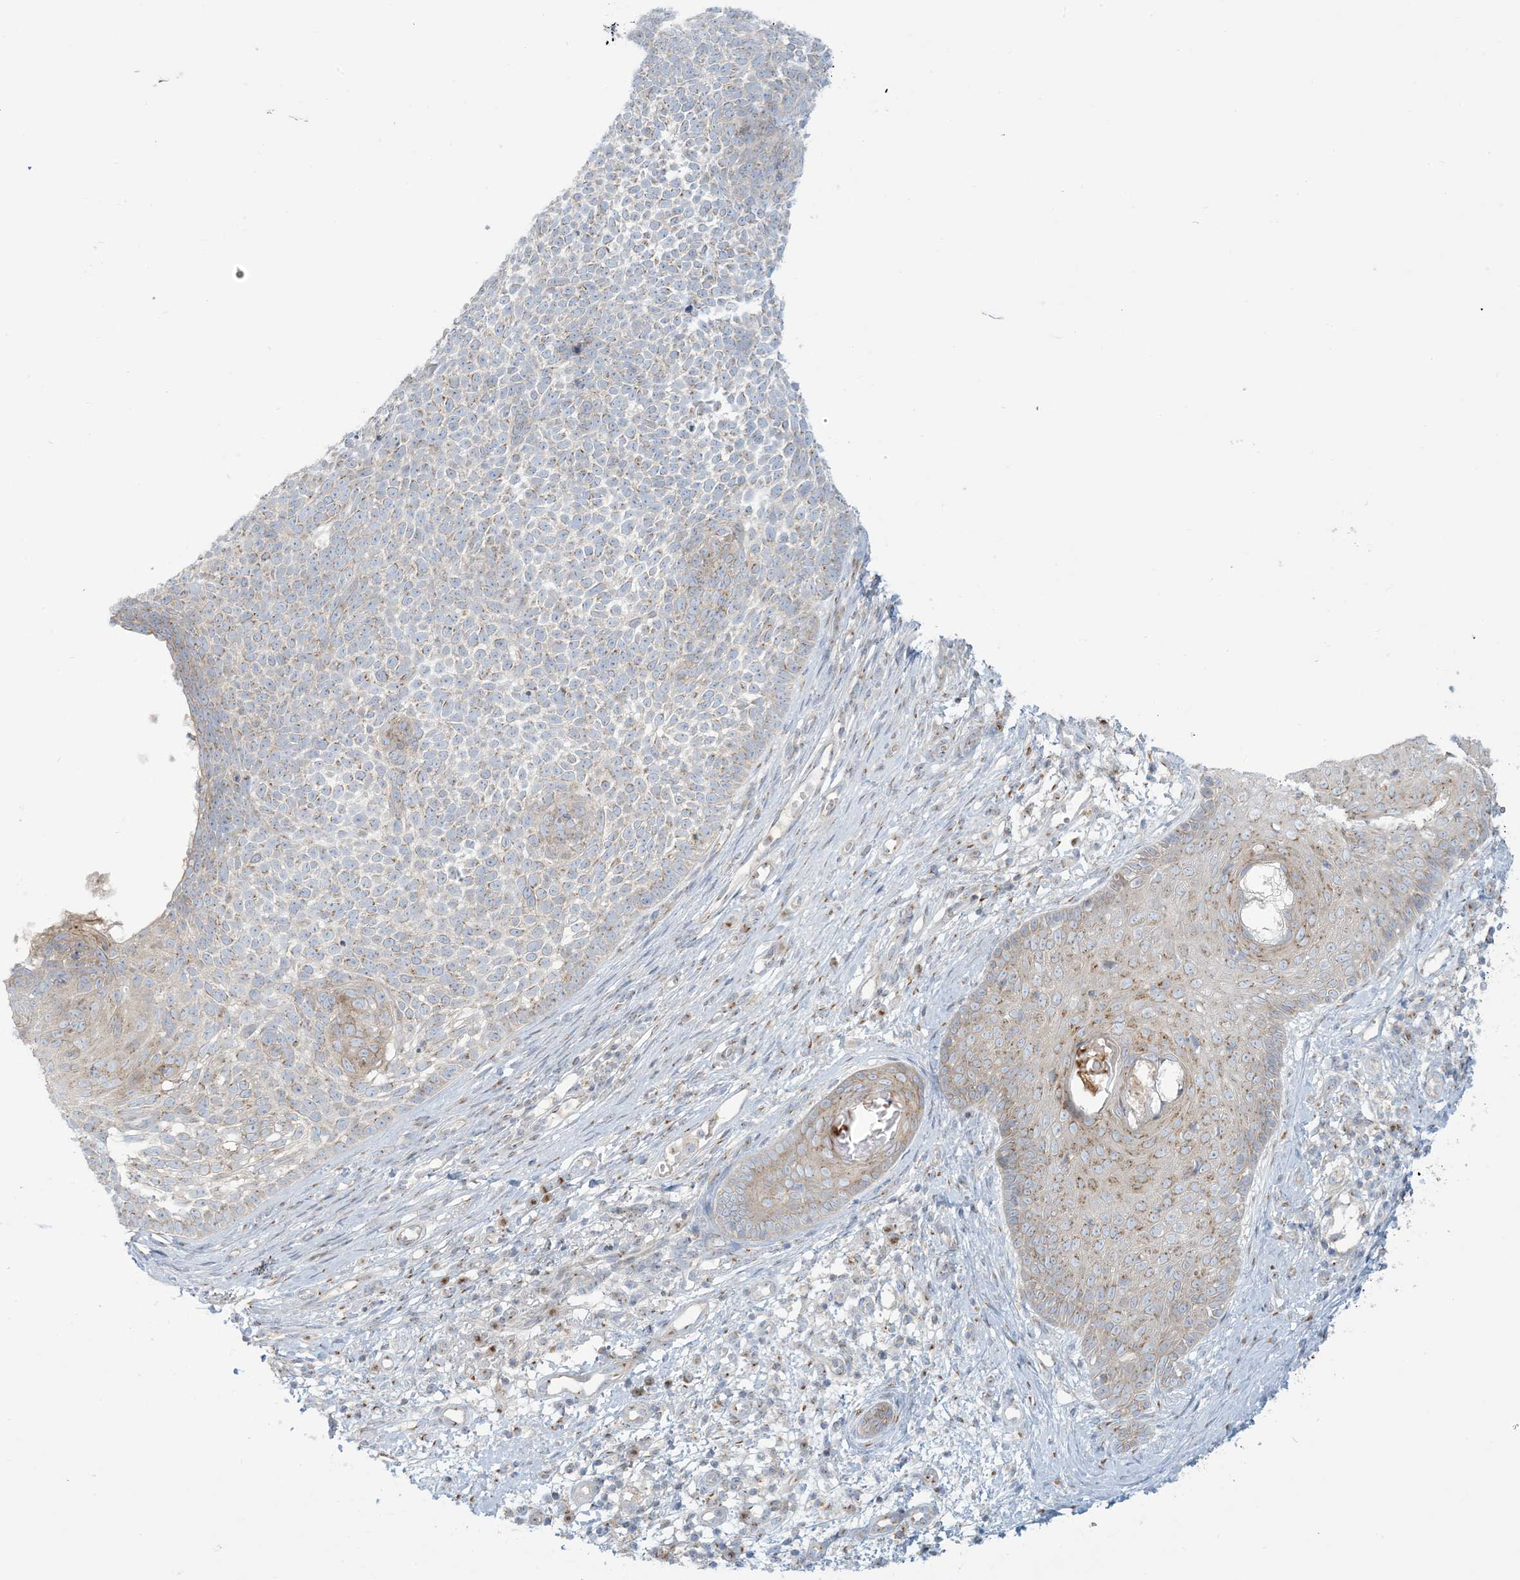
{"staining": {"intensity": "weak", "quantity": "25%-75%", "location": "cytoplasmic/membranous"}, "tissue": "skin cancer", "cell_type": "Tumor cells", "image_type": "cancer", "snomed": [{"axis": "morphology", "description": "Basal cell carcinoma"}, {"axis": "topography", "description": "Skin"}], "caption": "The micrograph displays immunohistochemical staining of skin cancer. There is weak cytoplasmic/membranous expression is present in about 25%-75% of tumor cells.", "gene": "AFTPH", "patient": {"sex": "female", "age": 81}}